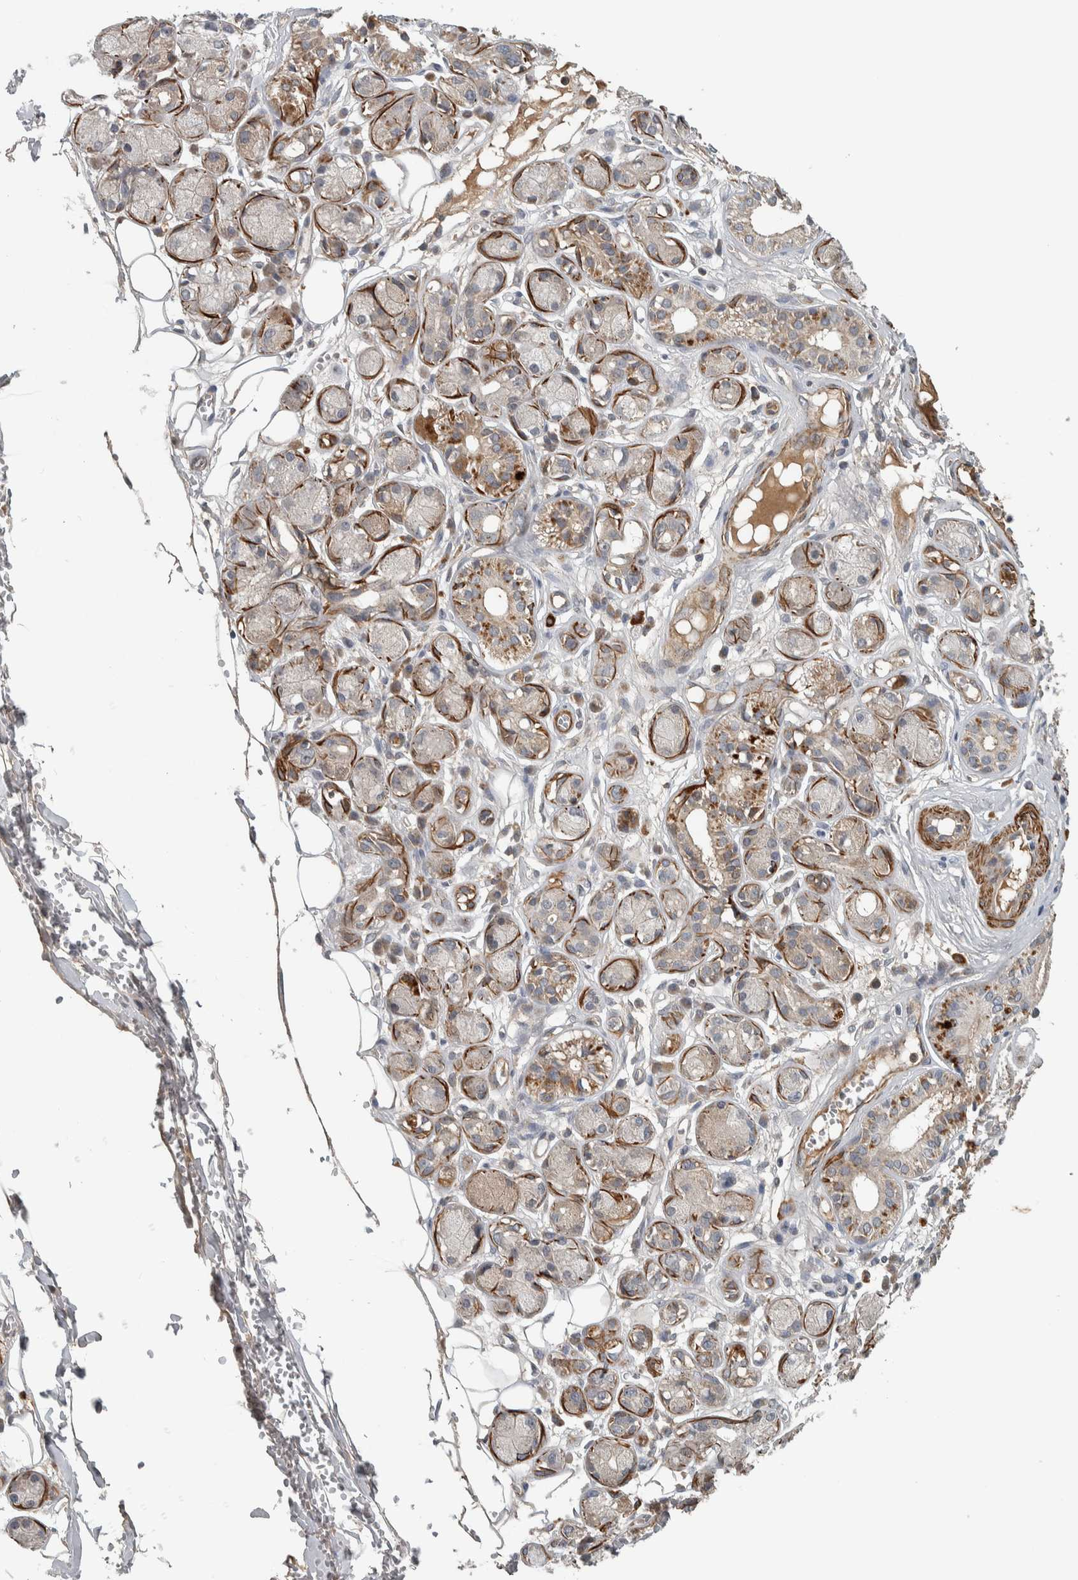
{"staining": {"intensity": "negative", "quantity": "none", "location": "none"}, "tissue": "adipose tissue", "cell_type": "Adipocytes", "image_type": "normal", "snomed": [{"axis": "morphology", "description": "Normal tissue, NOS"}, {"axis": "morphology", "description": "Inflammation, NOS"}, {"axis": "topography", "description": "Salivary gland"}, {"axis": "topography", "description": "Peripheral nerve tissue"}], "caption": "Immunohistochemistry (IHC) of unremarkable adipose tissue displays no positivity in adipocytes. (DAB immunohistochemistry (IHC) visualized using brightfield microscopy, high magnification).", "gene": "LBHD1", "patient": {"sex": "female", "age": 75}}